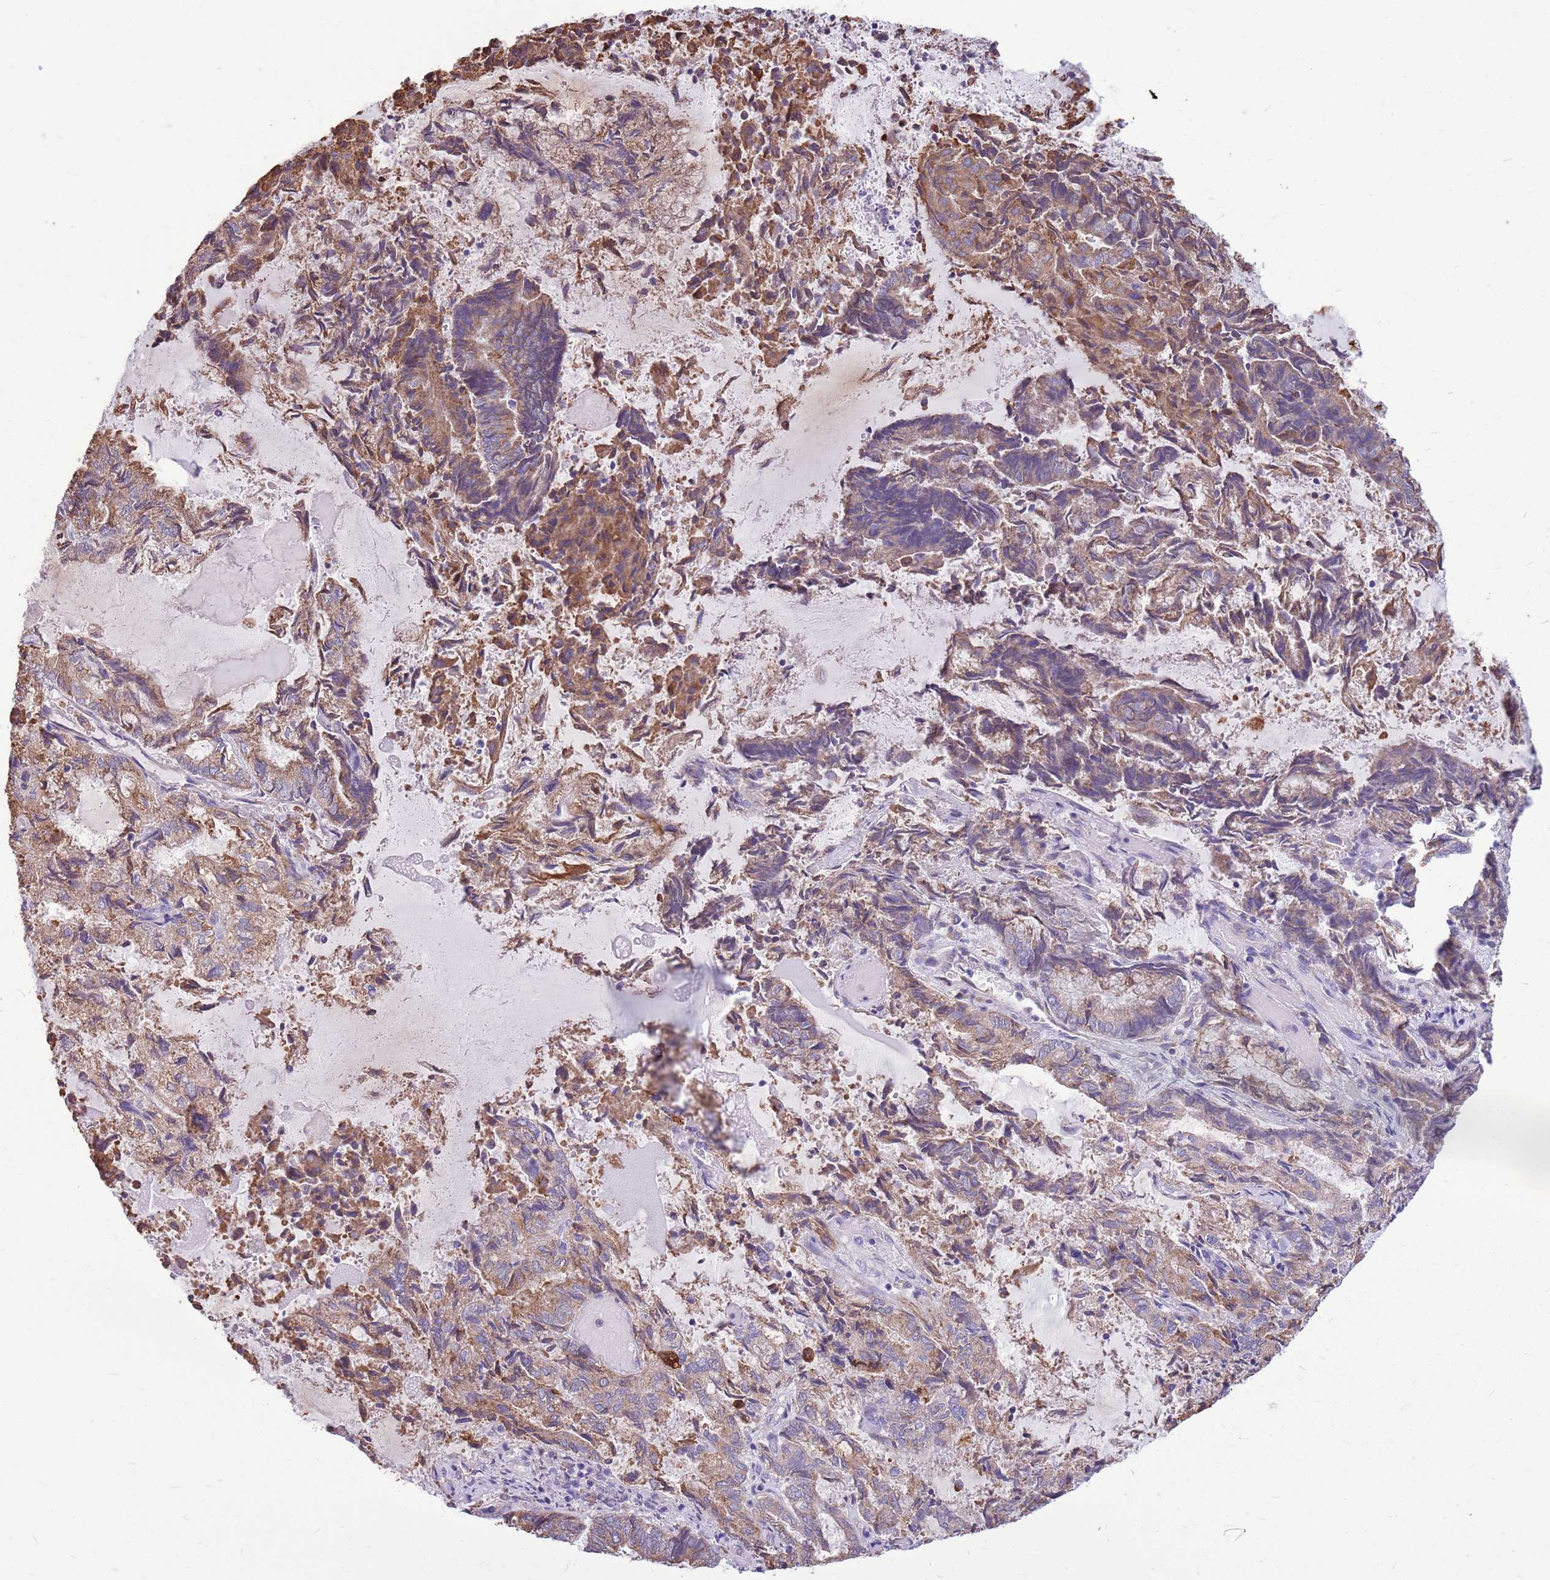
{"staining": {"intensity": "moderate", "quantity": "25%-75%", "location": "cytoplasmic/membranous"}, "tissue": "endometrial cancer", "cell_type": "Tumor cells", "image_type": "cancer", "snomed": [{"axis": "morphology", "description": "Adenocarcinoma, NOS"}, {"axis": "topography", "description": "Endometrium"}], "caption": "The micrograph demonstrates immunohistochemical staining of adenocarcinoma (endometrial). There is moderate cytoplasmic/membranous expression is identified in approximately 25%-75% of tumor cells. The staining is performed using DAB (3,3'-diaminobenzidine) brown chromogen to label protein expression. The nuclei are counter-stained blue using hematoxylin.", "gene": "KCTD19", "patient": {"sex": "female", "age": 80}}